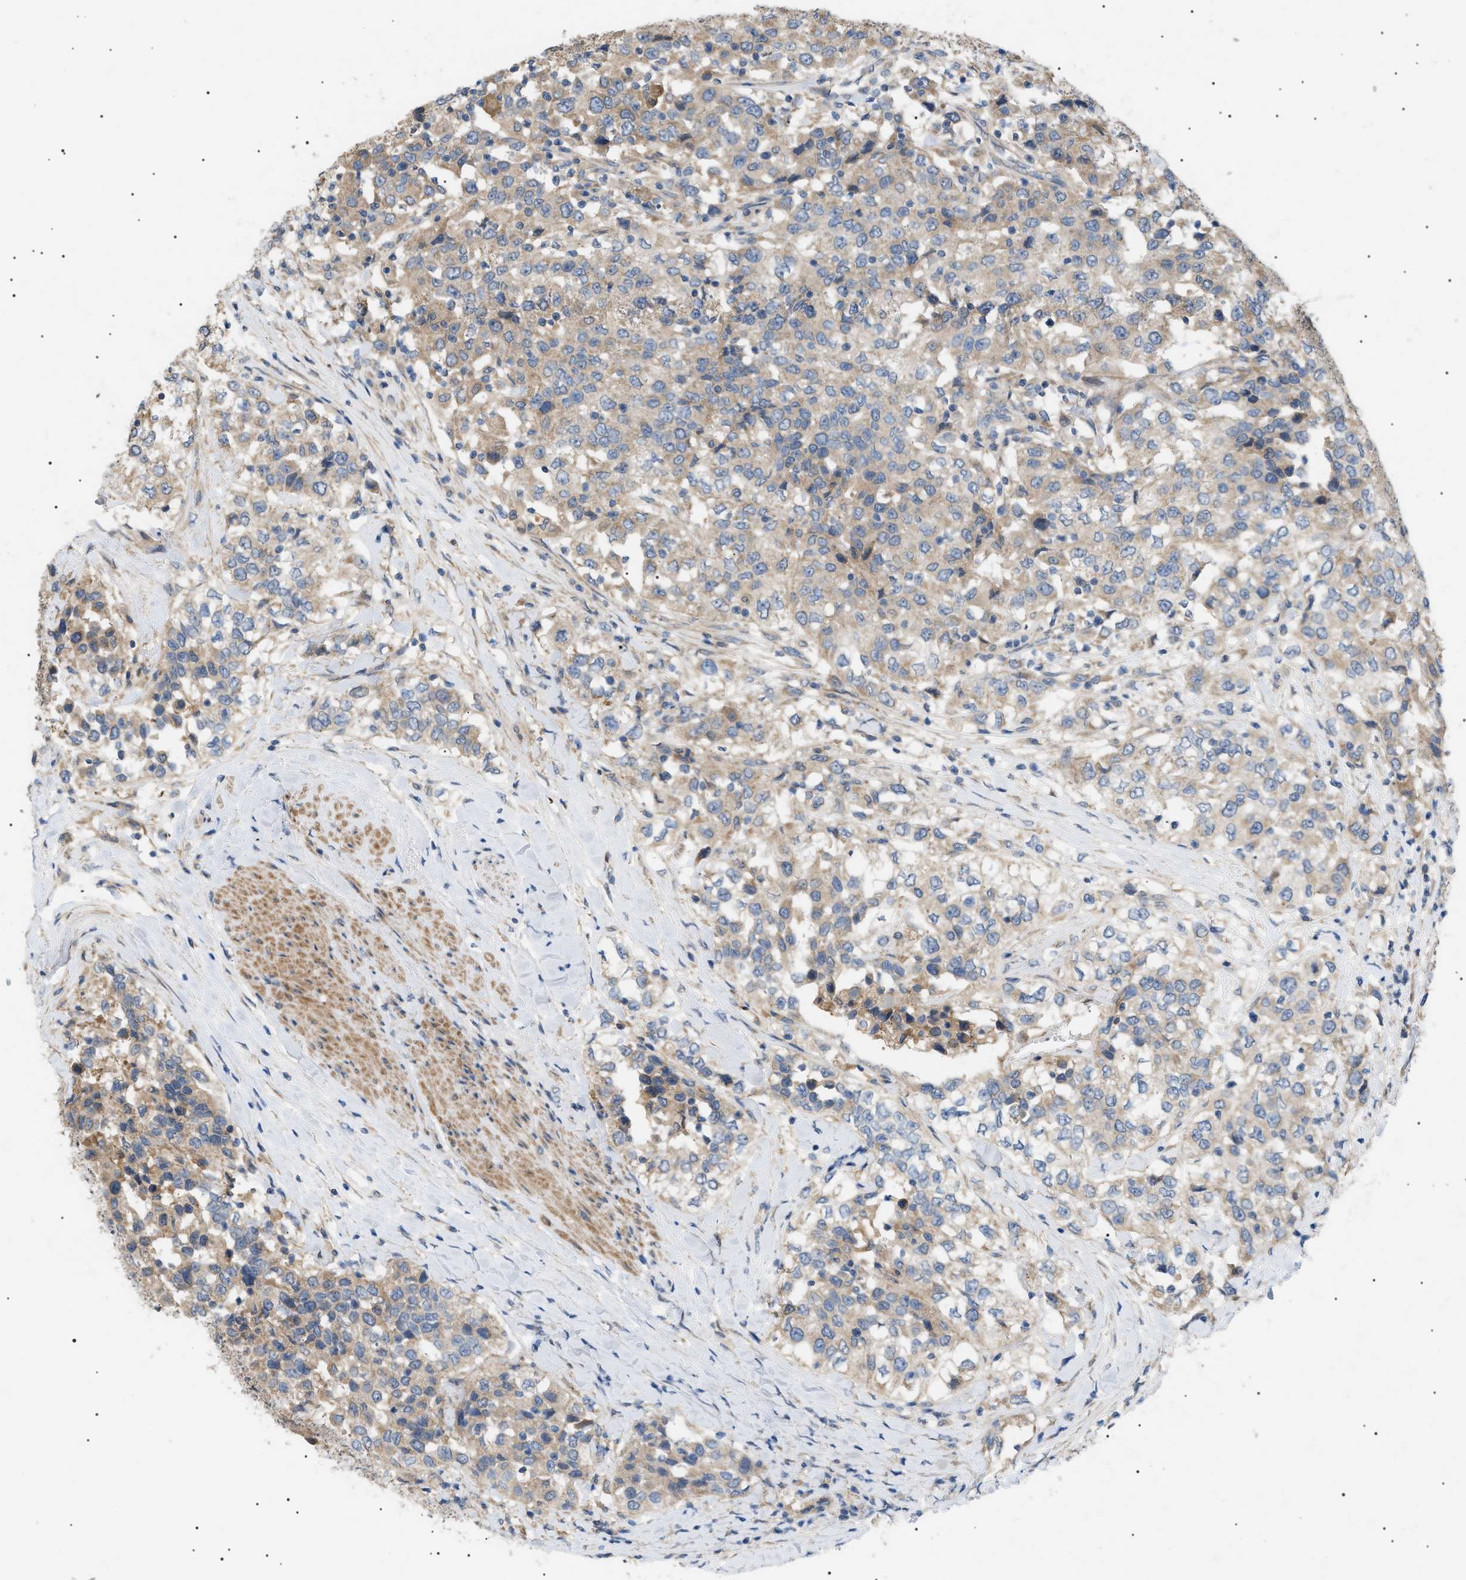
{"staining": {"intensity": "weak", "quantity": ">75%", "location": "cytoplasmic/membranous"}, "tissue": "urothelial cancer", "cell_type": "Tumor cells", "image_type": "cancer", "snomed": [{"axis": "morphology", "description": "Urothelial carcinoma, High grade"}, {"axis": "topography", "description": "Urinary bladder"}], "caption": "Protein staining shows weak cytoplasmic/membranous staining in about >75% of tumor cells in urothelial carcinoma (high-grade).", "gene": "IRS2", "patient": {"sex": "female", "age": 80}}